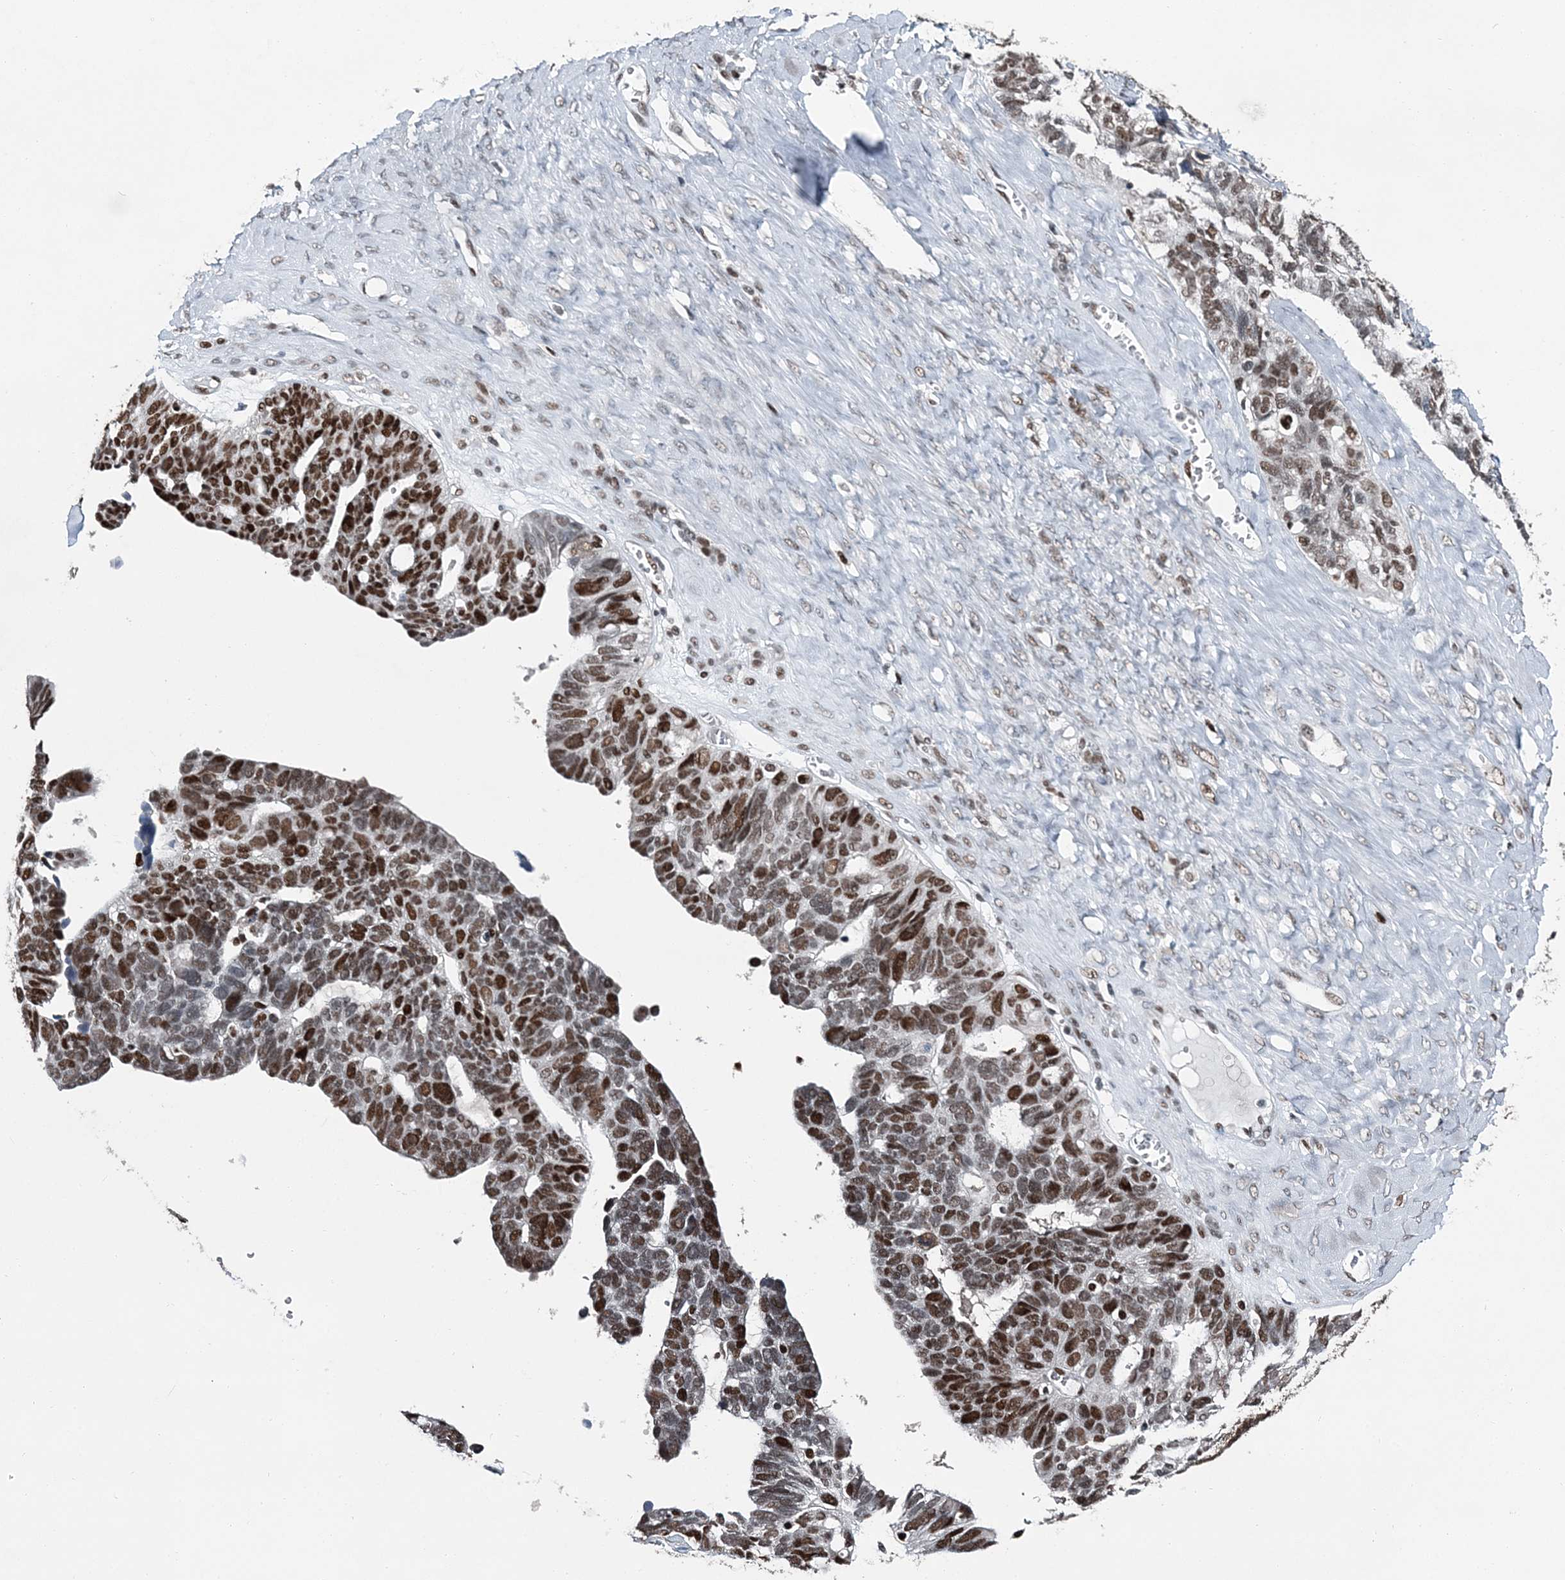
{"staining": {"intensity": "moderate", "quantity": ">75%", "location": "nuclear"}, "tissue": "ovarian cancer", "cell_type": "Tumor cells", "image_type": "cancer", "snomed": [{"axis": "morphology", "description": "Cystadenocarcinoma, serous, NOS"}, {"axis": "topography", "description": "Ovary"}], "caption": "This photomicrograph reveals ovarian cancer (serous cystadenocarcinoma) stained with immunohistochemistry to label a protein in brown. The nuclear of tumor cells show moderate positivity for the protein. Nuclei are counter-stained blue.", "gene": "HAT1", "patient": {"sex": "female", "age": 79}}